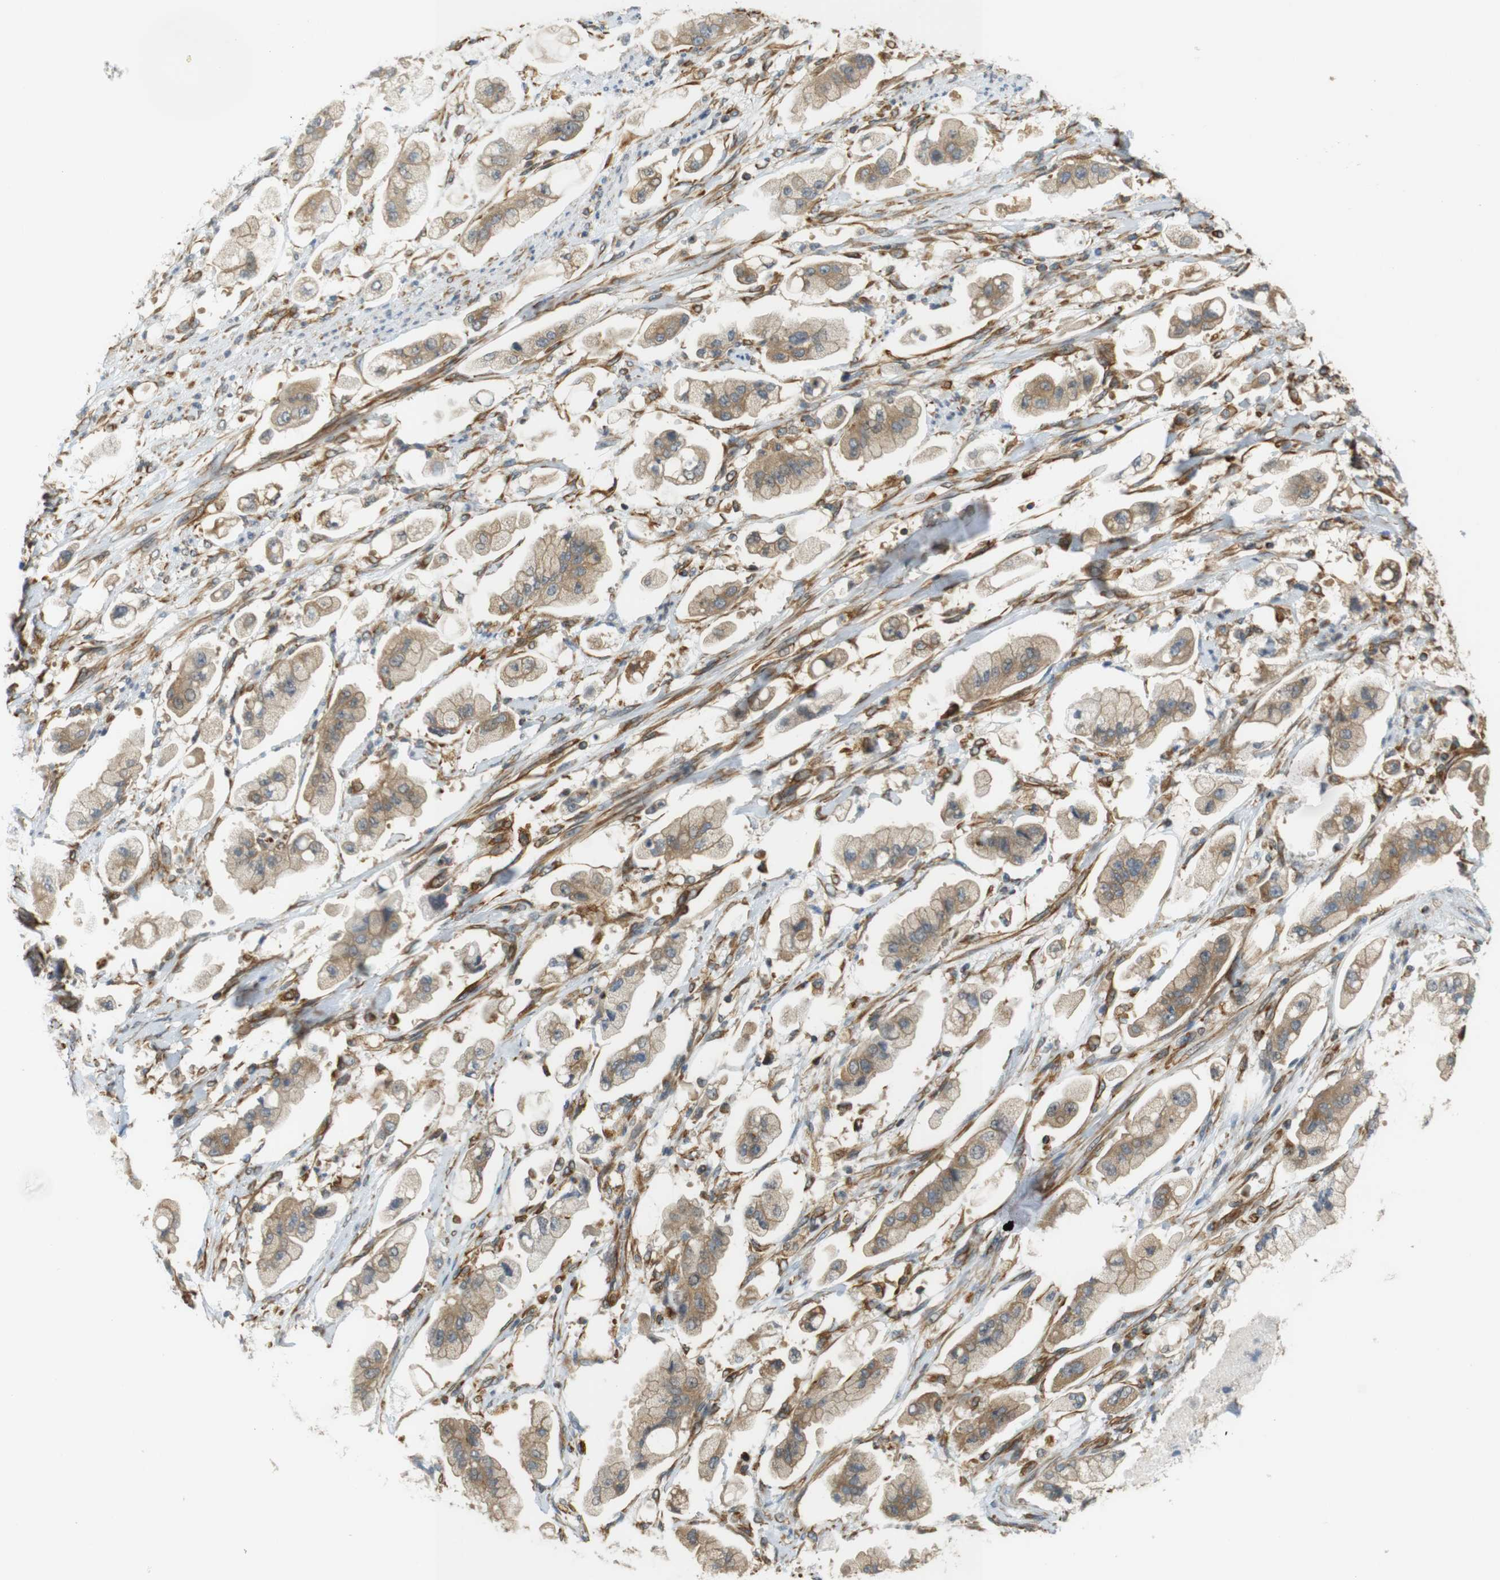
{"staining": {"intensity": "moderate", "quantity": ">75%", "location": "cytoplasmic/membranous"}, "tissue": "stomach cancer", "cell_type": "Tumor cells", "image_type": "cancer", "snomed": [{"axis": "morphology", "description": "Adenocarcinoma, NOS"}, {"axis": "topography", "description": "Stomach"}], "caption": "There is medium levels of moderate cytoplasmic/membranous positivity in tumor cells of stomach cancer, as demonstrated by immunohistochemical staining (brown color).", "gene": "CYTH3", "patient": {"sex": "male", "age": 62}}